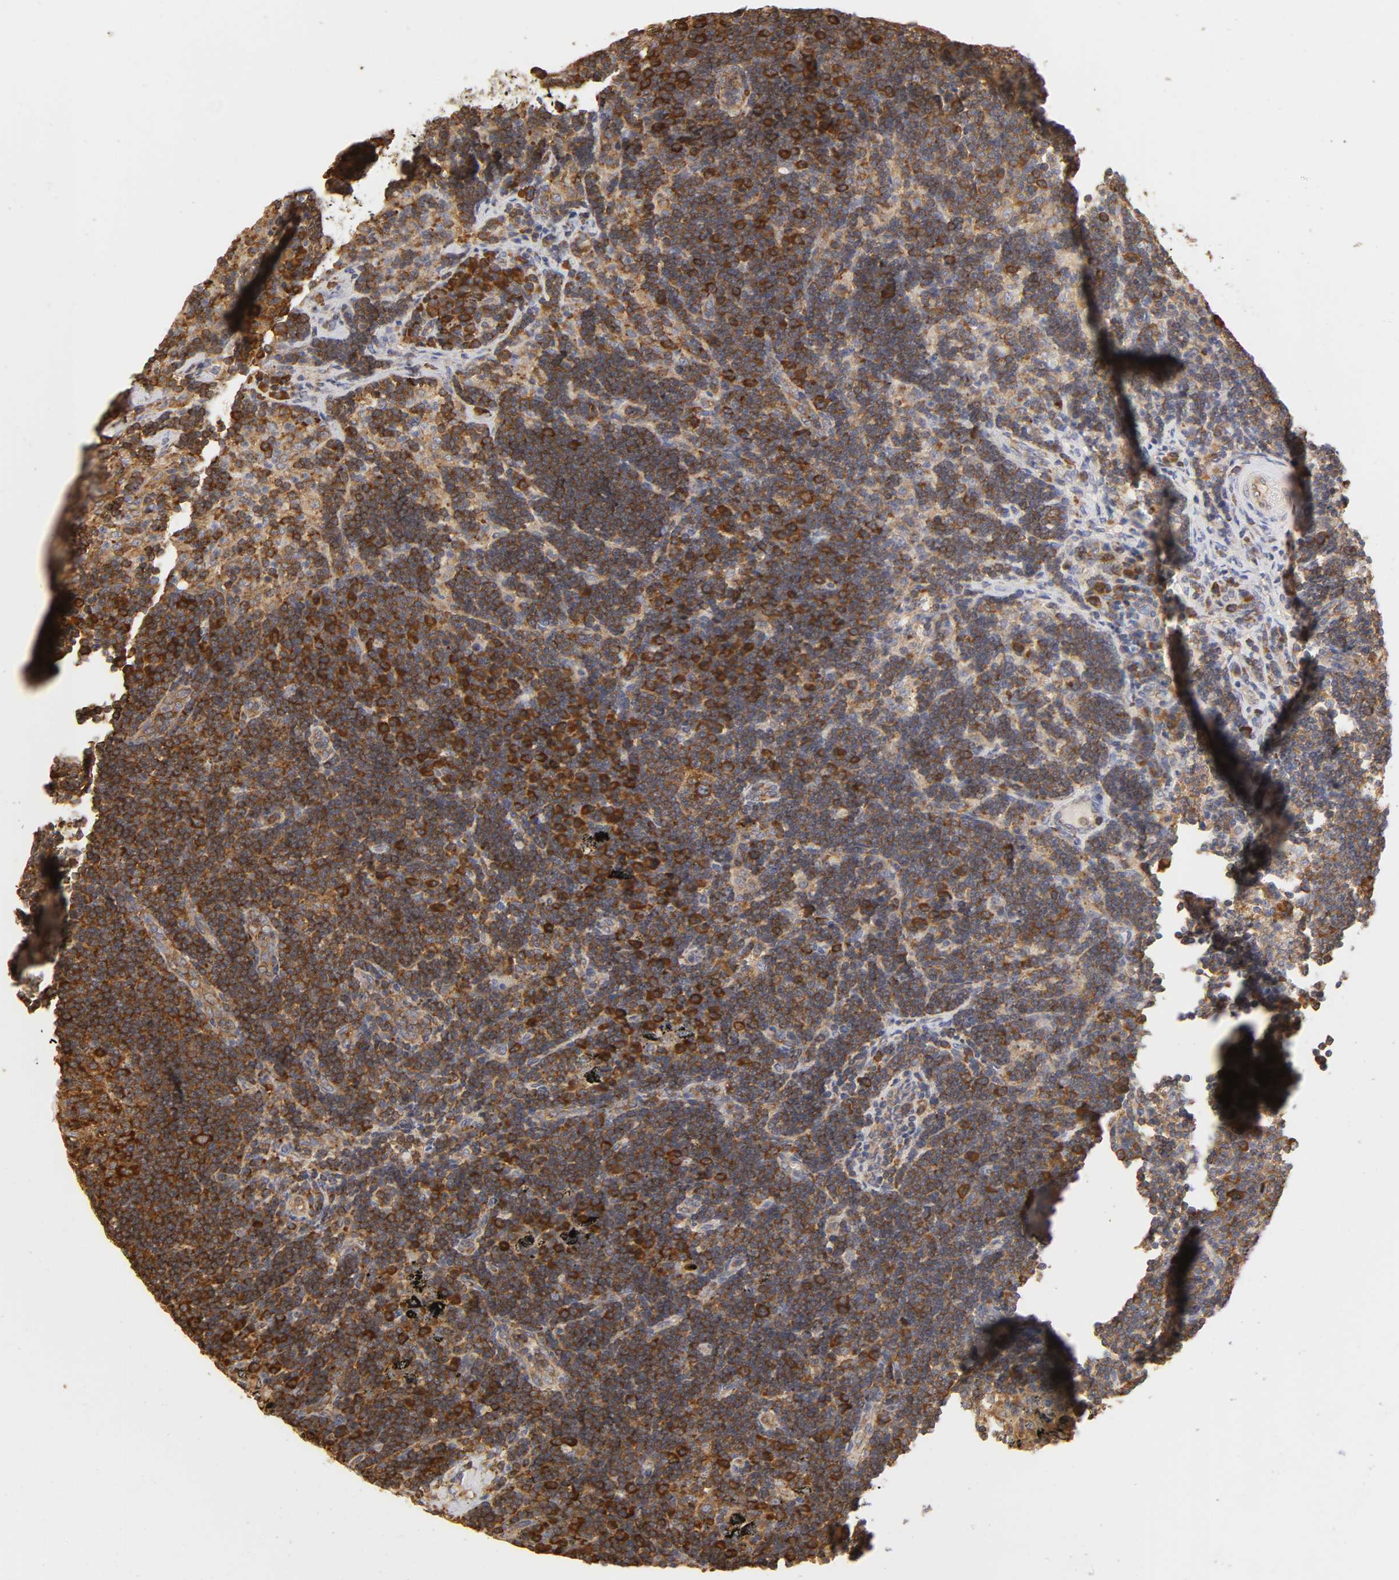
{"staining": {"intensity": "strong", "quantity": ">75%", "location": "cytoplasmic/membranous"}, "tissue": "lymph node", "cell_type": "Germinal center cells", "image_type": "normal", "snomed": [{"axis": "morphology", "description": "Normal tissue, NOS"}, {"axis": "morphology", "description": "Squamous cell carcinoma, metastatic, NOS"}, {"axis": "topography", "description": "Lymph node"}], "caption": "A brown stain shows strong cytoplasmic/membranous staining of a protein in germinal center cells of unremarkable human lymph node. Using DAB (brown) and hematoxylin (blue) stains, captured at high magnification using brightfield microscopy.", "gene": "RPL14", "patient": {"sex": "female", "age": 53}}